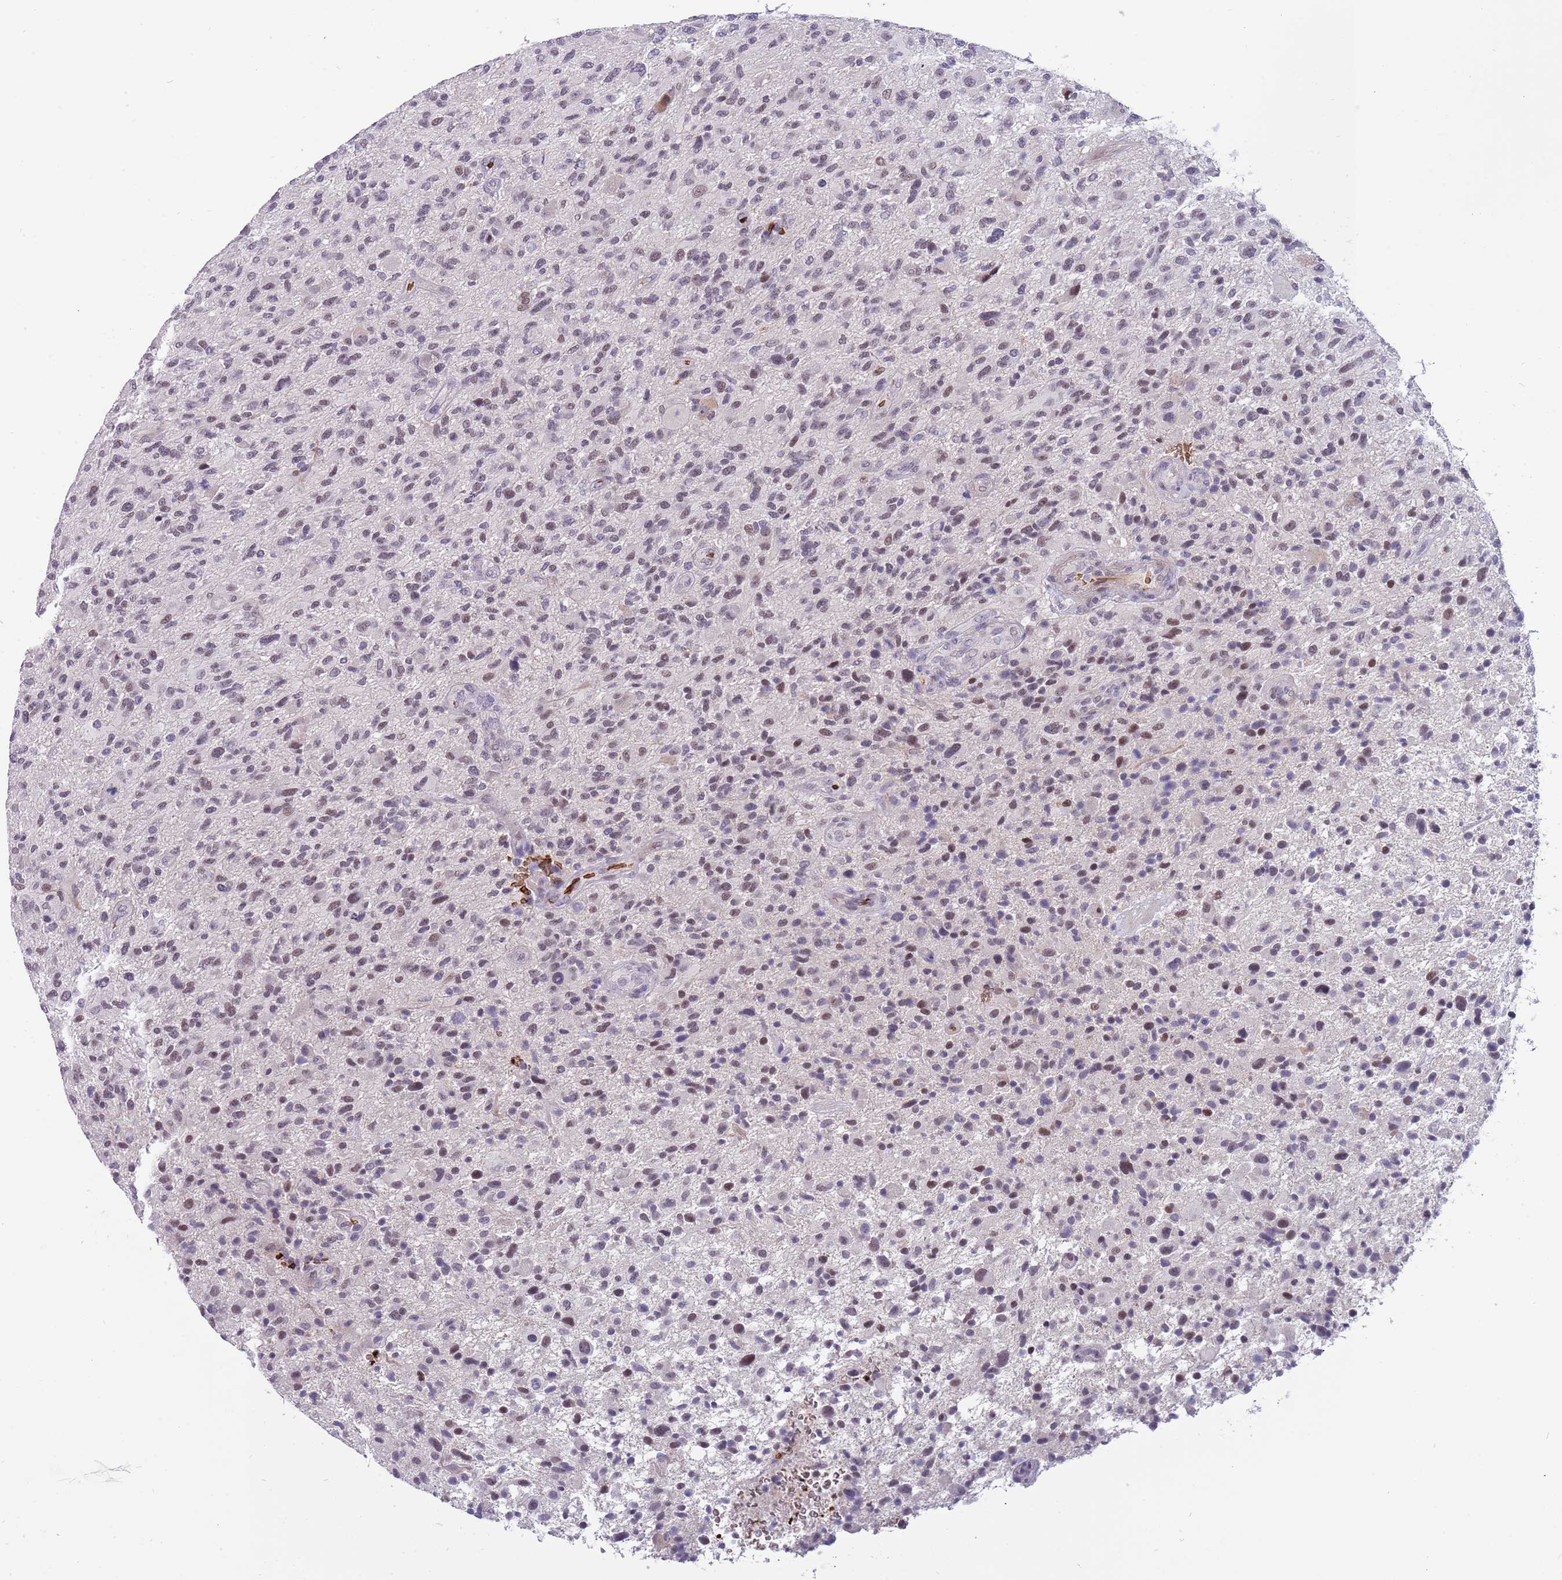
{"staining": {"intensity": "weak", "quantity": "25%-75%", "location": "nuclear"}, "tissue": "glioma", "cell_type": "Tumor cells", "image_type": "cancer", "snomed": [{"axis": "morphology", "description": "Glioma, malignant, High grade"}, {"axis": "topography", "description": "Brain"}], "caption": "Human glioma stained for a protein (brown) displays weak nuclear positive expression in approximately 25%-75% of tumor cells.", "gene": "LYPD6B", "patient": {"sex": "male", "age": 47}}